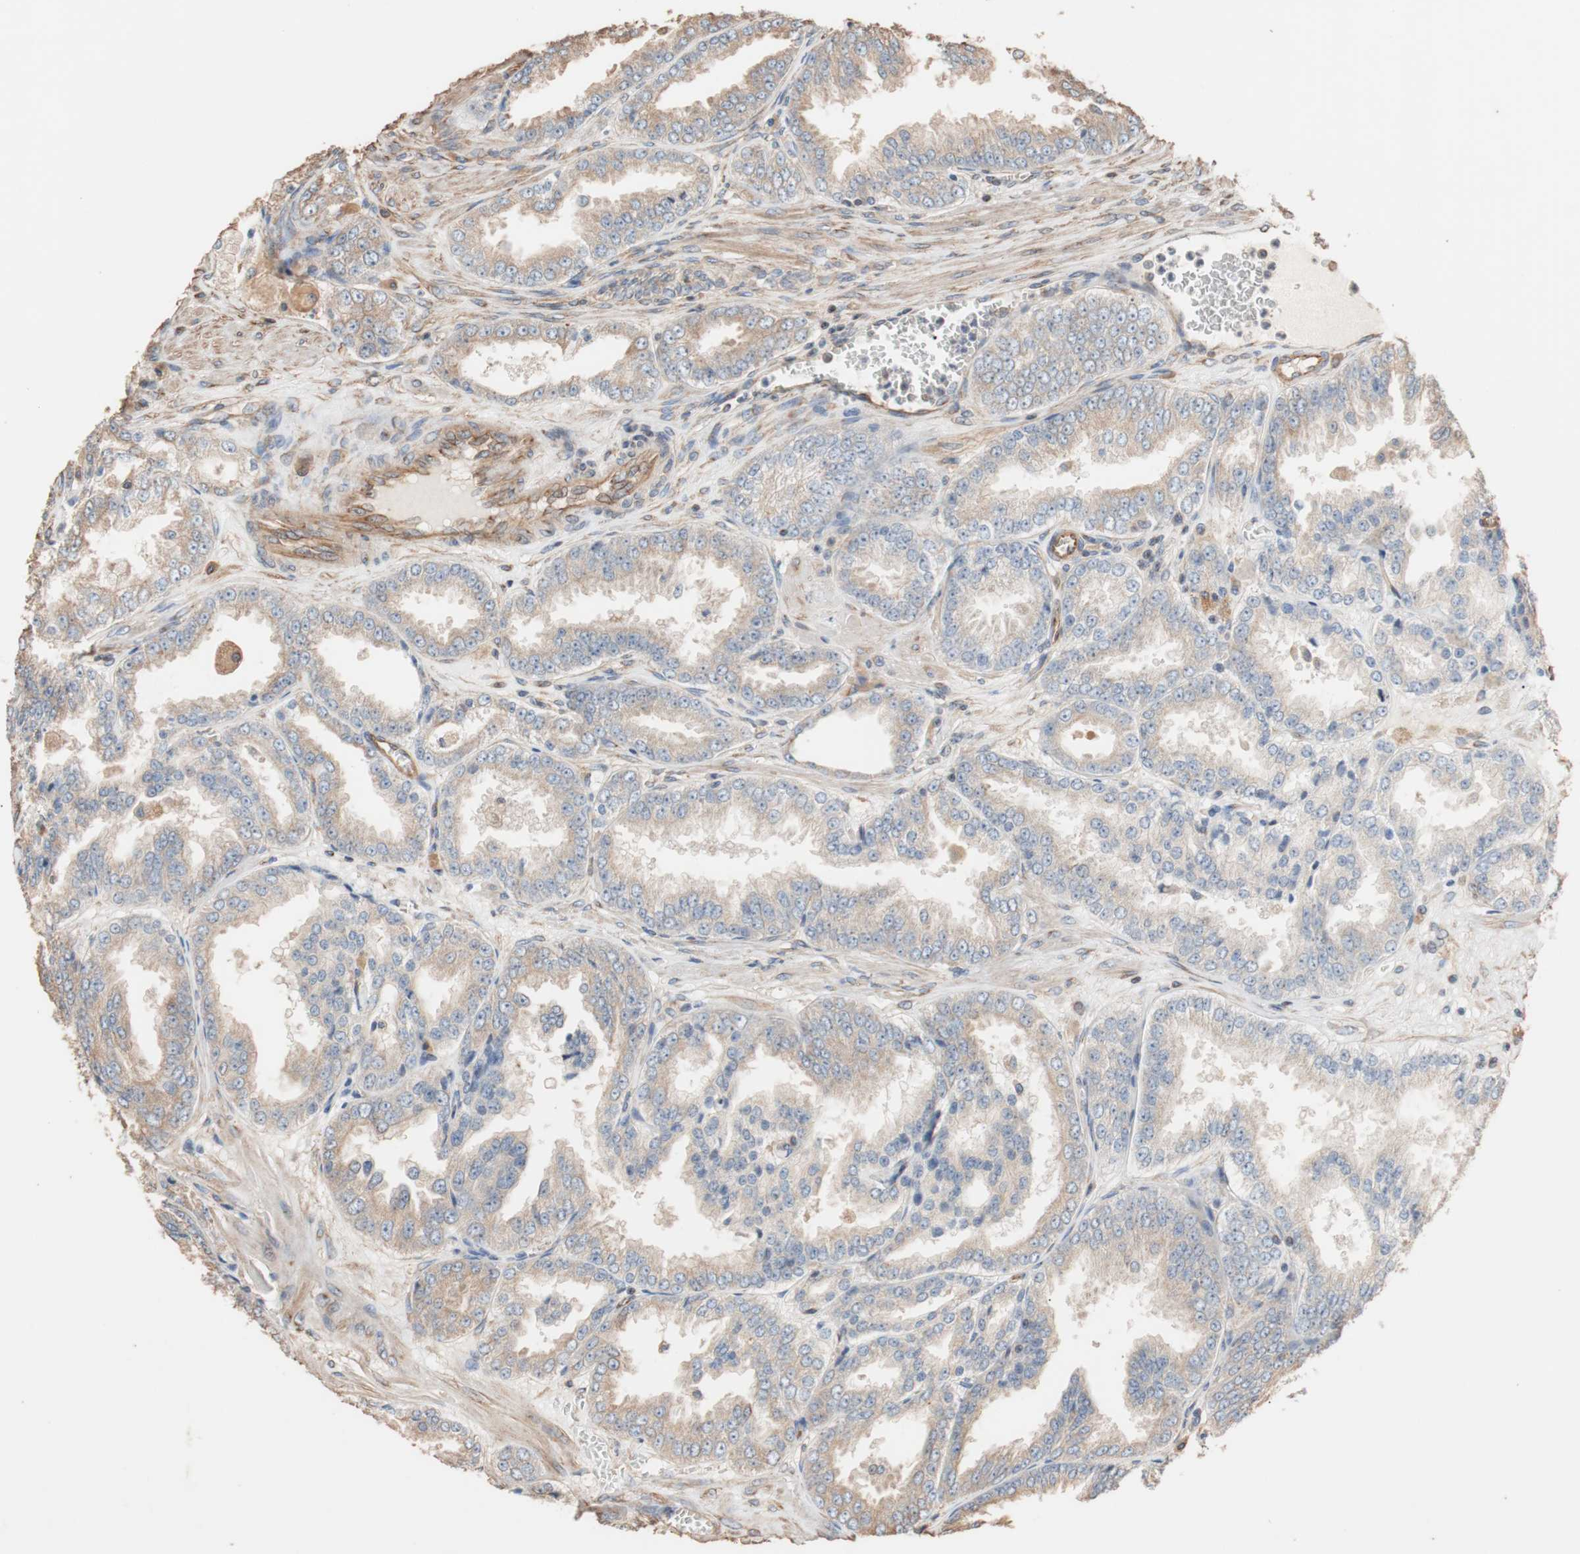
{"staining": {"intensity": "weak", "quantity": ">75%", "location": "cytoplasmic/membranous"}, "tissue": "prostate cancer", "cell_type": "Tumor cells", "image_type": "cancer", "snomed": [{"axis": "morphology", "description": "Adenocarcinoma, High grade"}, {"axis": "topography", "description": "Prostate"}], "caption": "Prostate cancer stained with immunohistochemistry (IHC) shows weak cytoplasmic/membranous staining in approximately >75% of tumor cells.", "gene": "TUBB", "patient": {"sex": "male", "age": 61}}